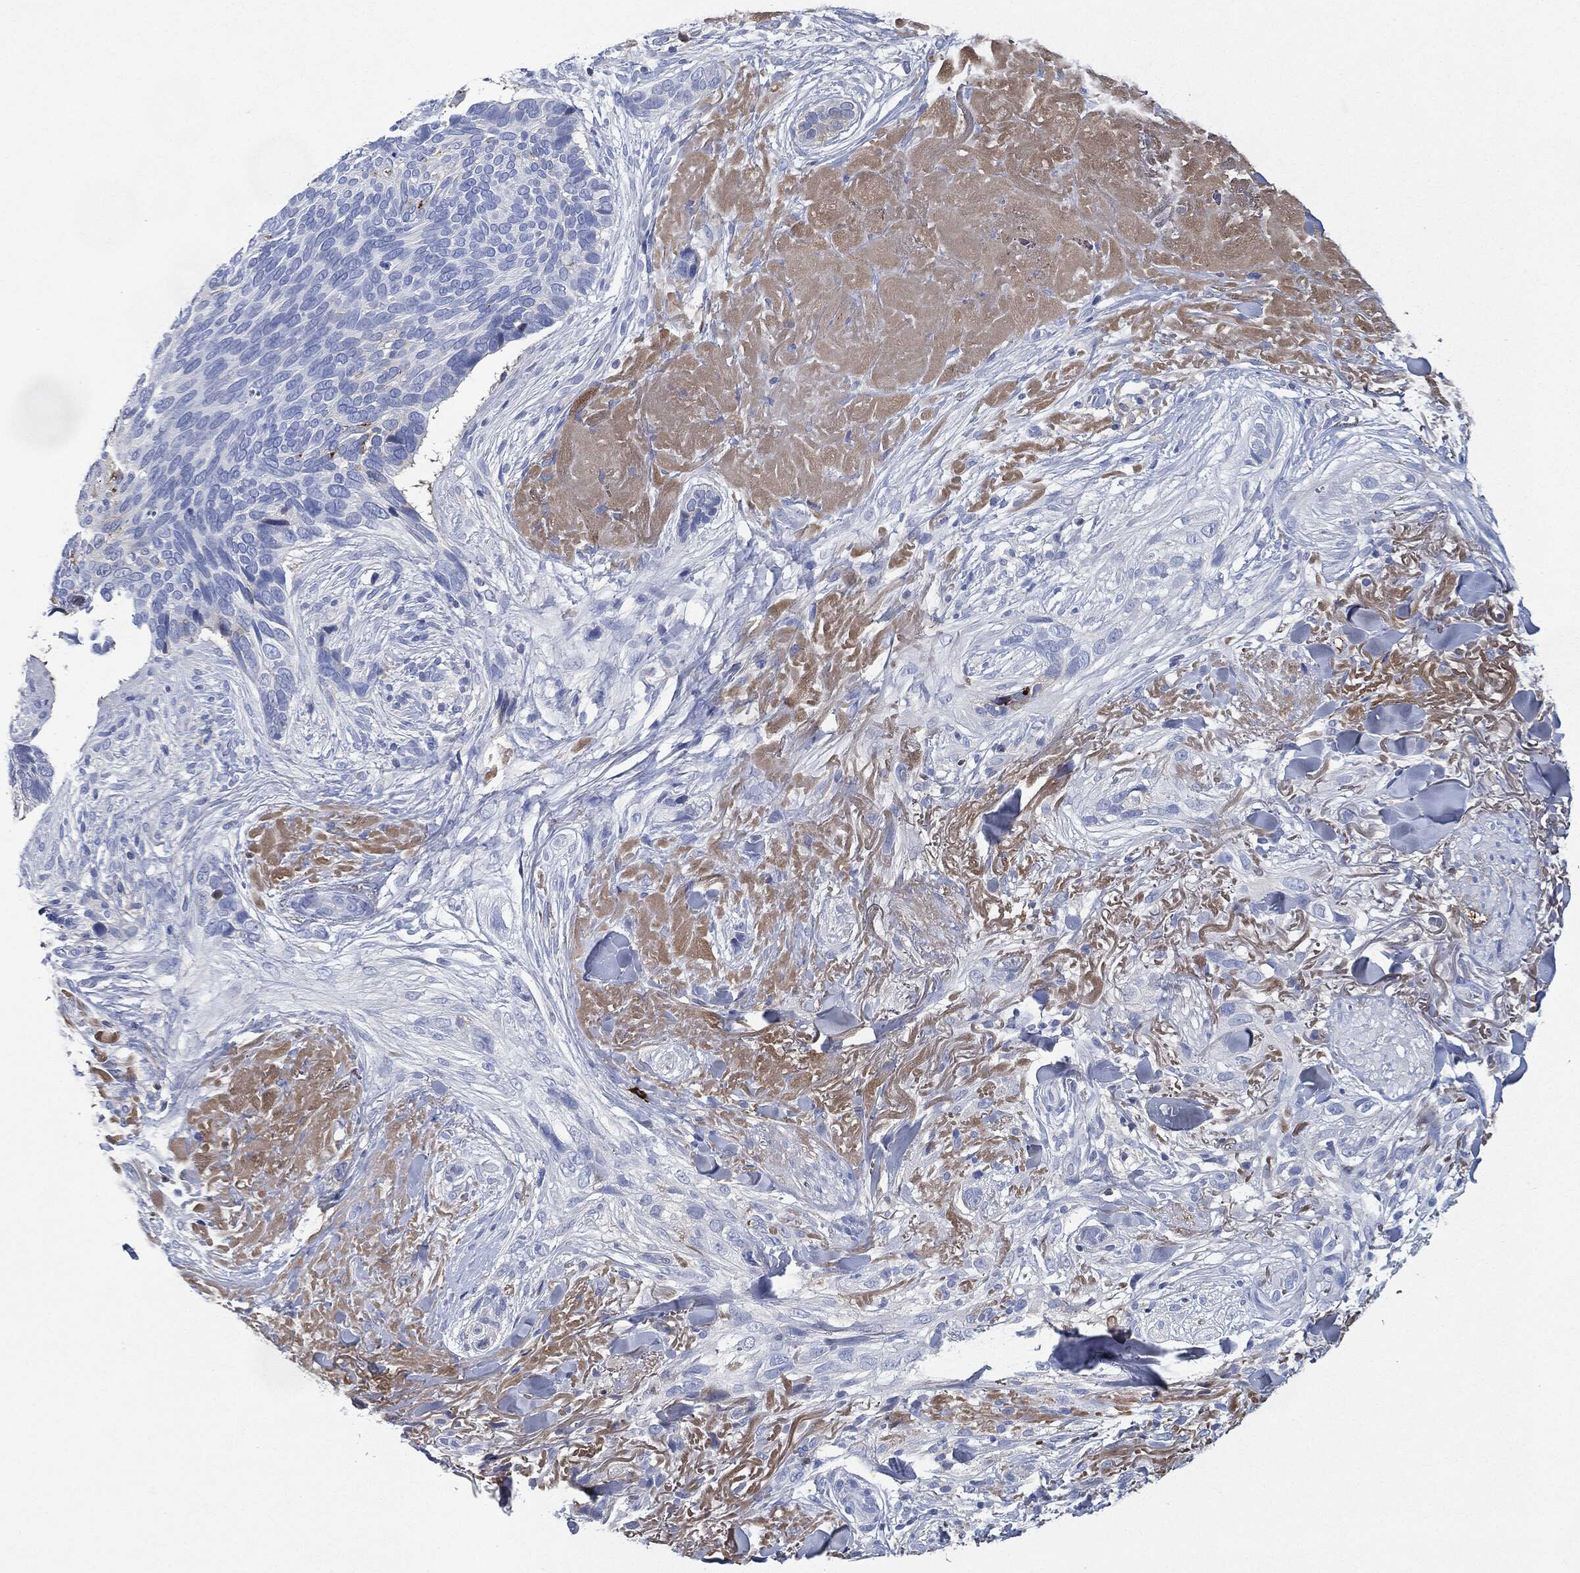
{"staining": {"intensity": "negative", "quantity": "none", "location": "none"}, "tissue": "skin cancer", "cell_type": "Tumor cells", "image_type": "cancer", "snomed": [{"axis": "morphology", "description": "Basal cell carcinoma"}, {"axis": "topography", "description": "Skin"}], "caption": "Tumor cells show no significant staining in basal cell carcinoma (skin).", "gene": "IGLV6-57", "patient": {"sex": "male", "age": 91}}